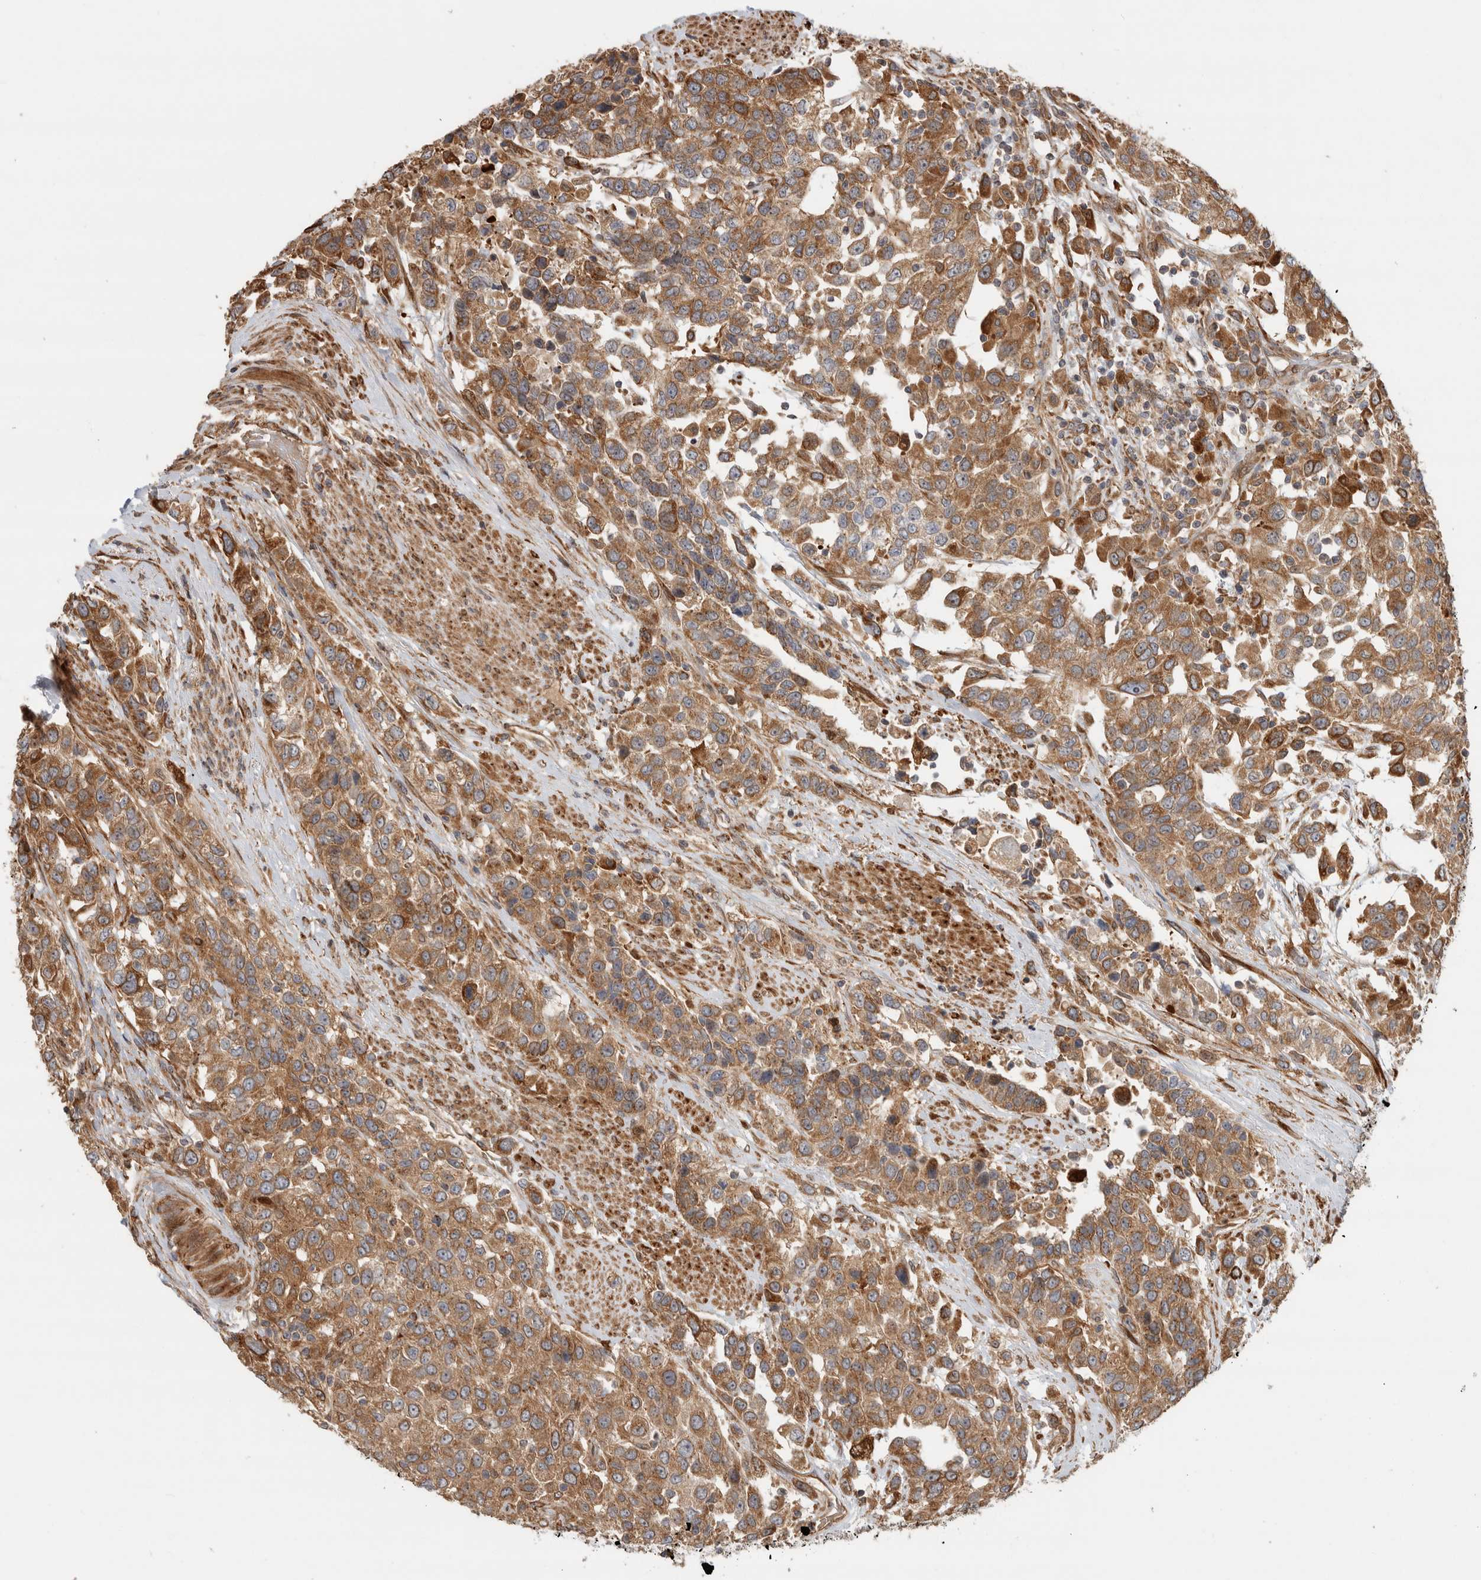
{"staining": {"intensity": "moderate", "quantity": ">75%", "location": "cytoplasmic/membranous"}, "tissue": "urothelial cancer", "cell_type": "Tumor cells", "image_type": "cancer", "snomed": [{"axis": "morphology", "description": "Urothelial carcinoma, High grade"}, {"axis": "topography", "description": "Urinary bladder"}], "caption": "The image exhibits immunohistochemical staining of urothelial carcinoma (high-grade). There is moderate cytoplasmic/membranous staining is appreciated in about >75% of tumor cells. (Stains: DAB in brown, nuclei in blue, Microscopy: brightfield microscopy at high magnification).", "gene": "TUBD1", "patient": {"sex": "female", "age": 80}}